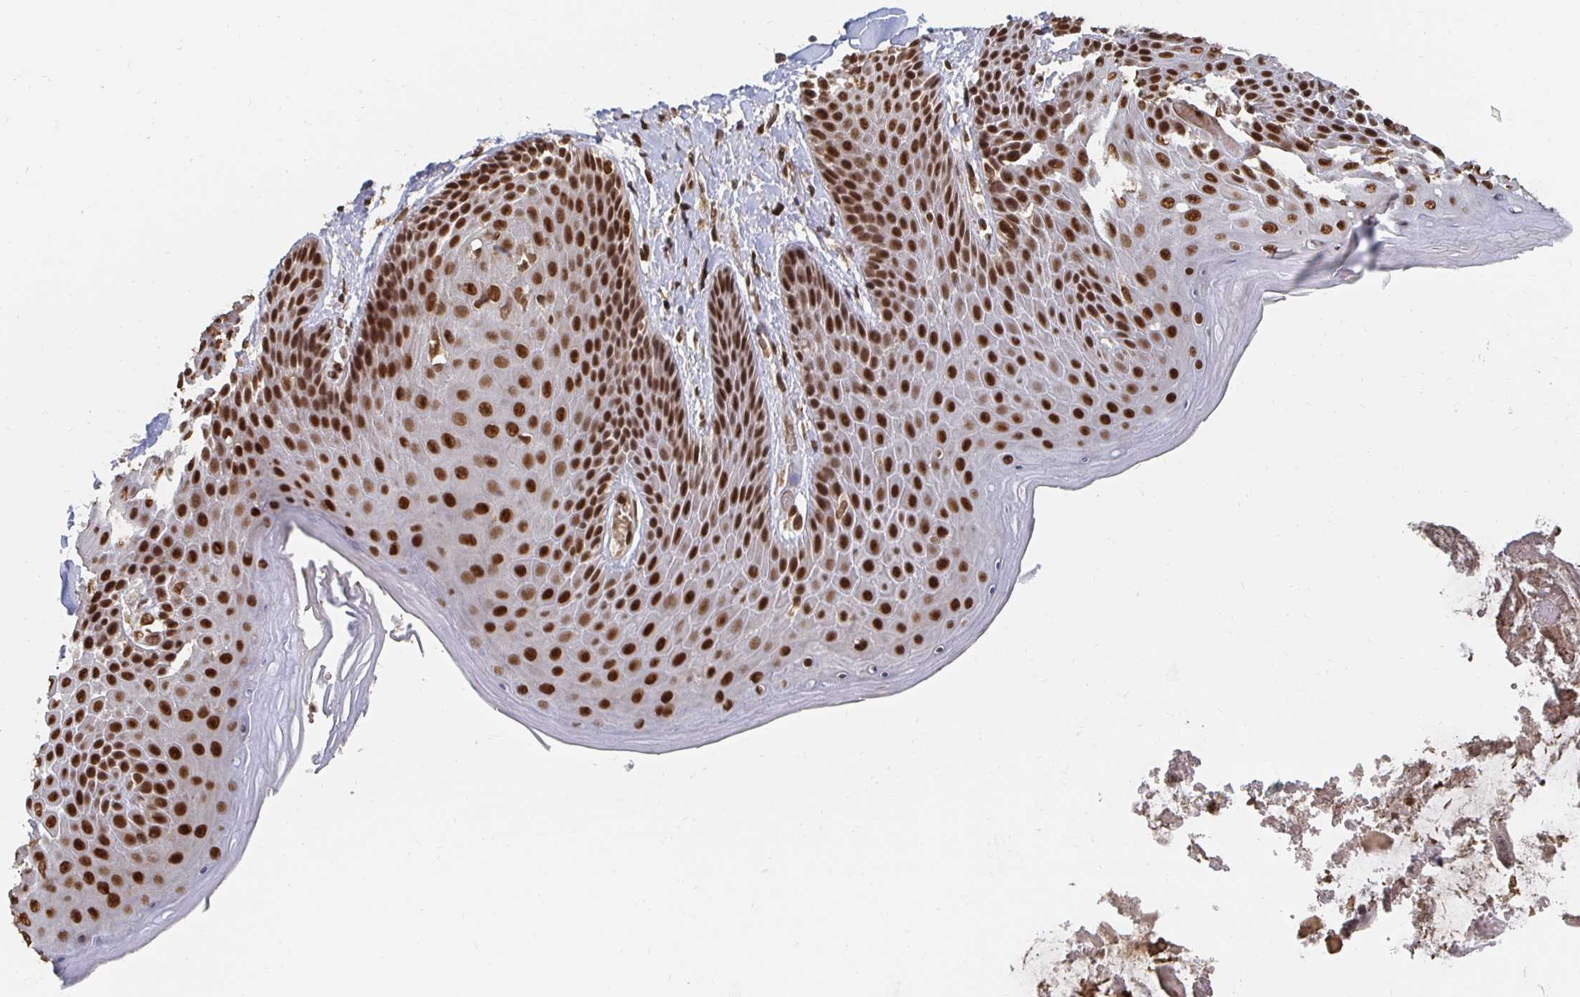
{"staining": {"intensity": "strong", "quantity": ">75%", "location": "nuclear"}, "tissue": "skin", "cell_type": "Epidermal cells", "image_type": "normal", "snomed": [{"axis": "morphology", "description": "Normal tissue, NOS"}, {"axis": "topography", "description": "Anal"}, {"axis": "topography", "description": "Peripheral nerve tissue"}], "caption": "Strong nuclear positivity for a protein is appreciated in approximately >75% of epidermal cells of benign skin using immunohistochemistry.", "gene": "GTF3C6", "patient": {"sex": "male", "age": 51}}